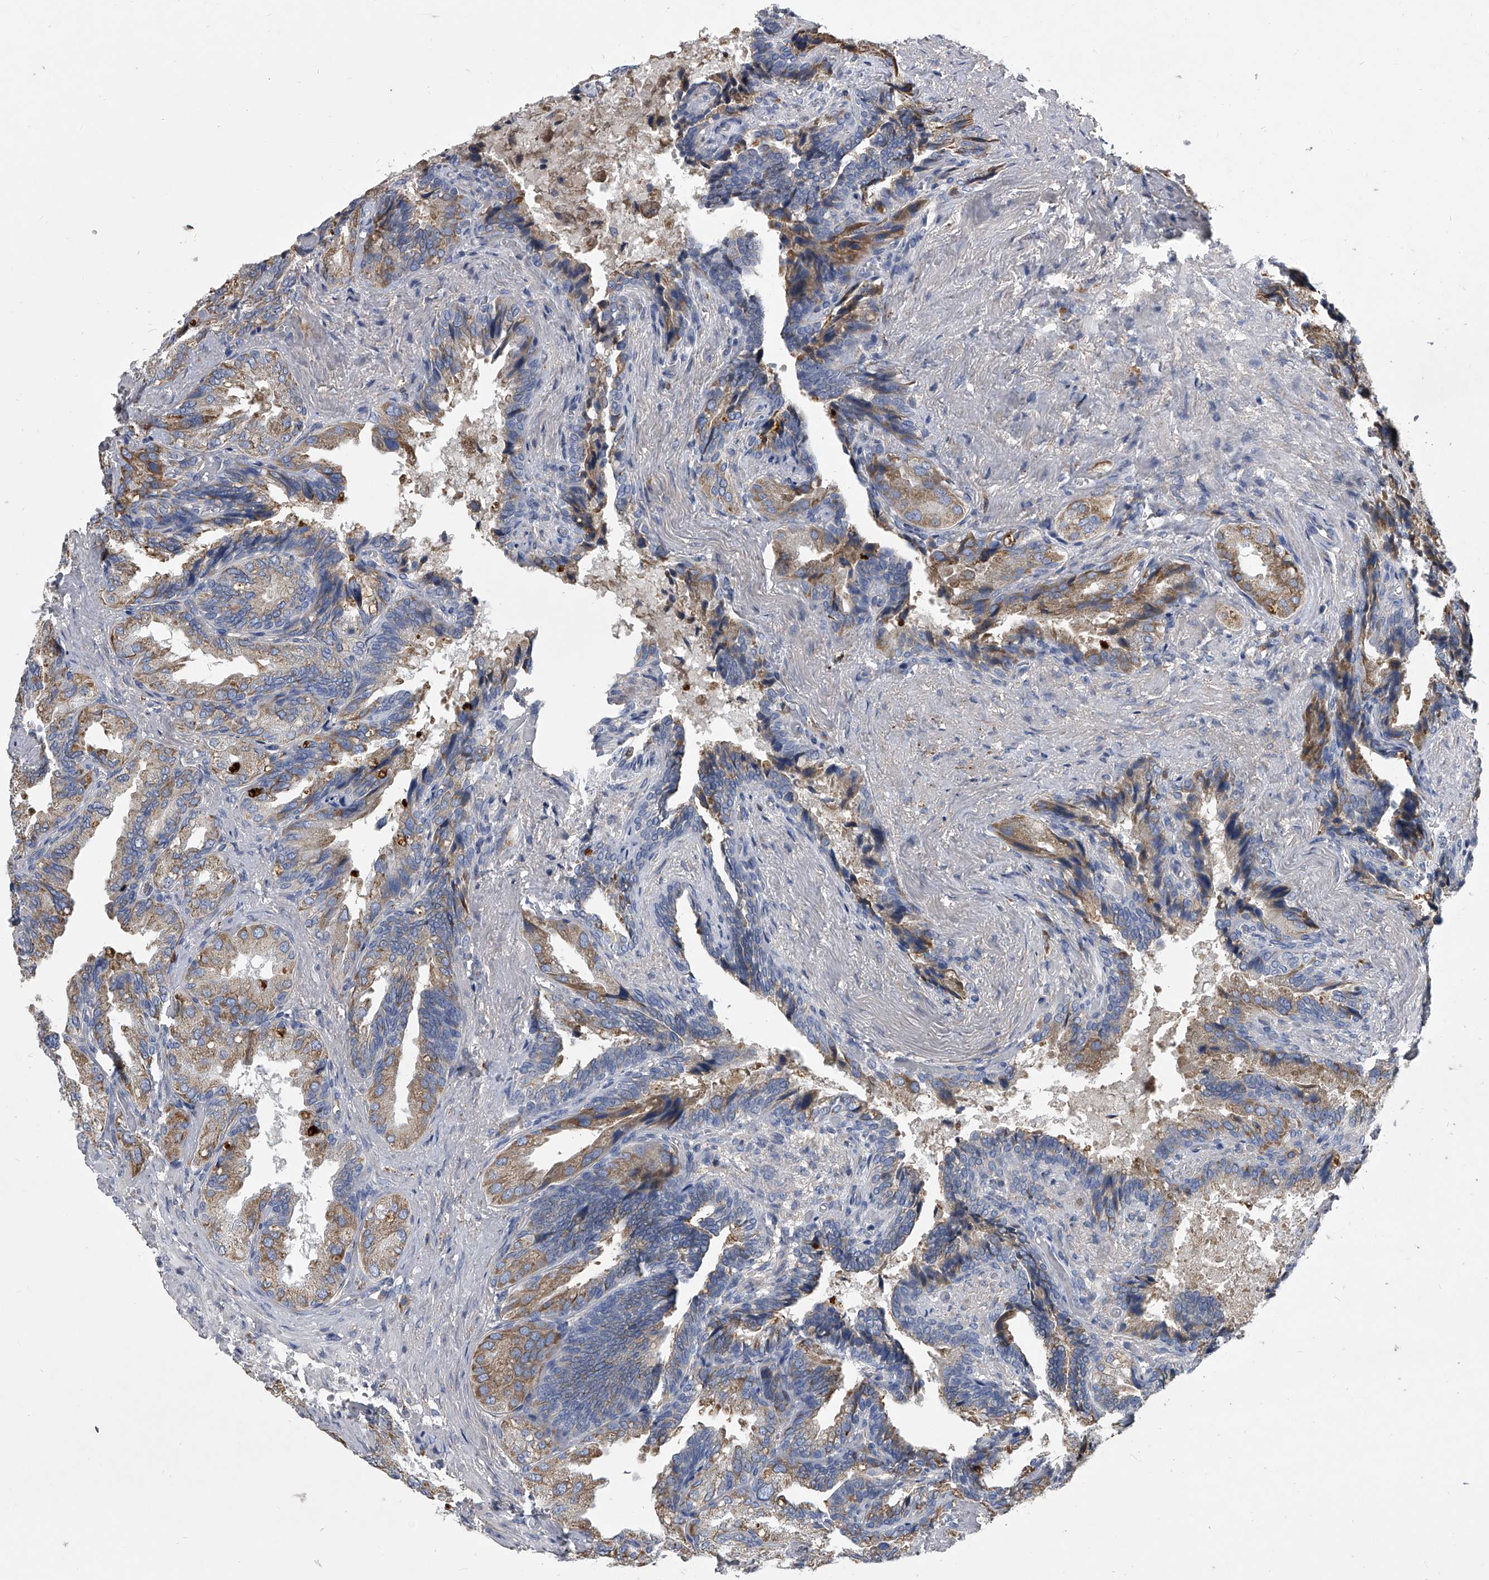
{"staining": {"intensity": "weak", "quantity": "25%-75%", "location": "cytoplasmic/membranous"}, "tissue": "seminal vesicle", "cell_type": "Glandular cells", "image_type": "normal", "snomed": [{"axis": "morphology", "description": "Normal tissue, NOS"}, {"axis": "topography", "description": "Seminal veicle"}, {"axis": "topography", "description": "Peripheral nerve tissue"}], "caption": "Immunohistochemistry histopathology image of benign seminal vesicle: human seminal vesicle stained using immunohistochemistry (IHC) reveals low levels of weak protein expression localized specifically in the cytoplasmic/membranous of glandular cells, appearing as a cytoplasmic/membranous brown color.", "gene": "CCR4", "patient": {"sex": "male", "age": 63}}